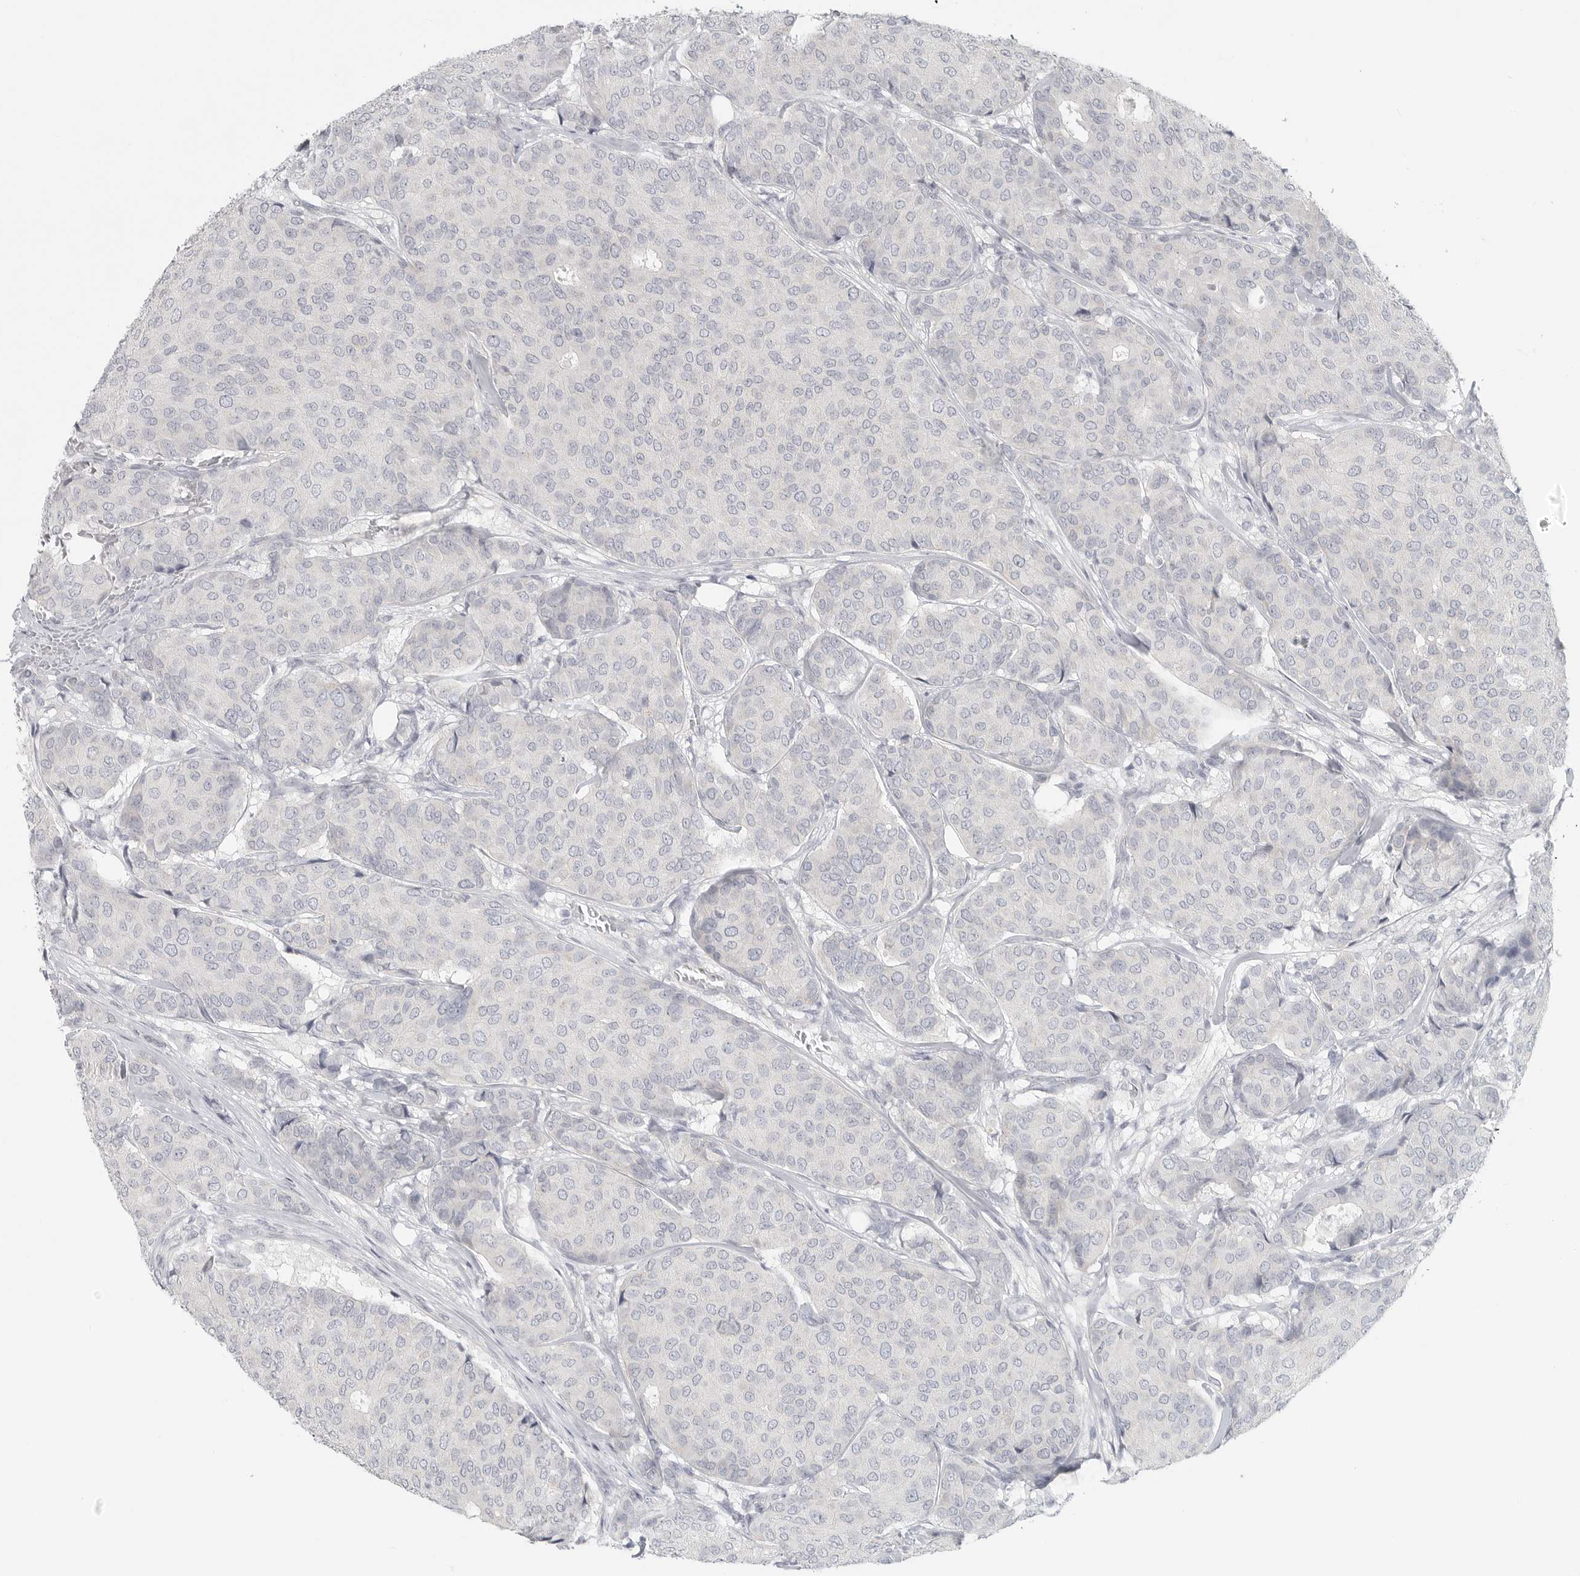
{"staining": {"intensity": "negative", "quantity": "none", "location": "none"}, "tissue": "breast cancer", "cell_type": "Tumor cells", "image_type": "cancer", "snomed": [{"axis": "morphology", "description": "Duct carcinoma"}, {"axis": "topography", "description": "Breast"}], "caption": "Immunohistochemistry (IHC) of human breast intraductal carcinoma displays no expression in tumor cells.", "gene": "SLC25A36", "patient": {"sex": "female", "age": 75}}